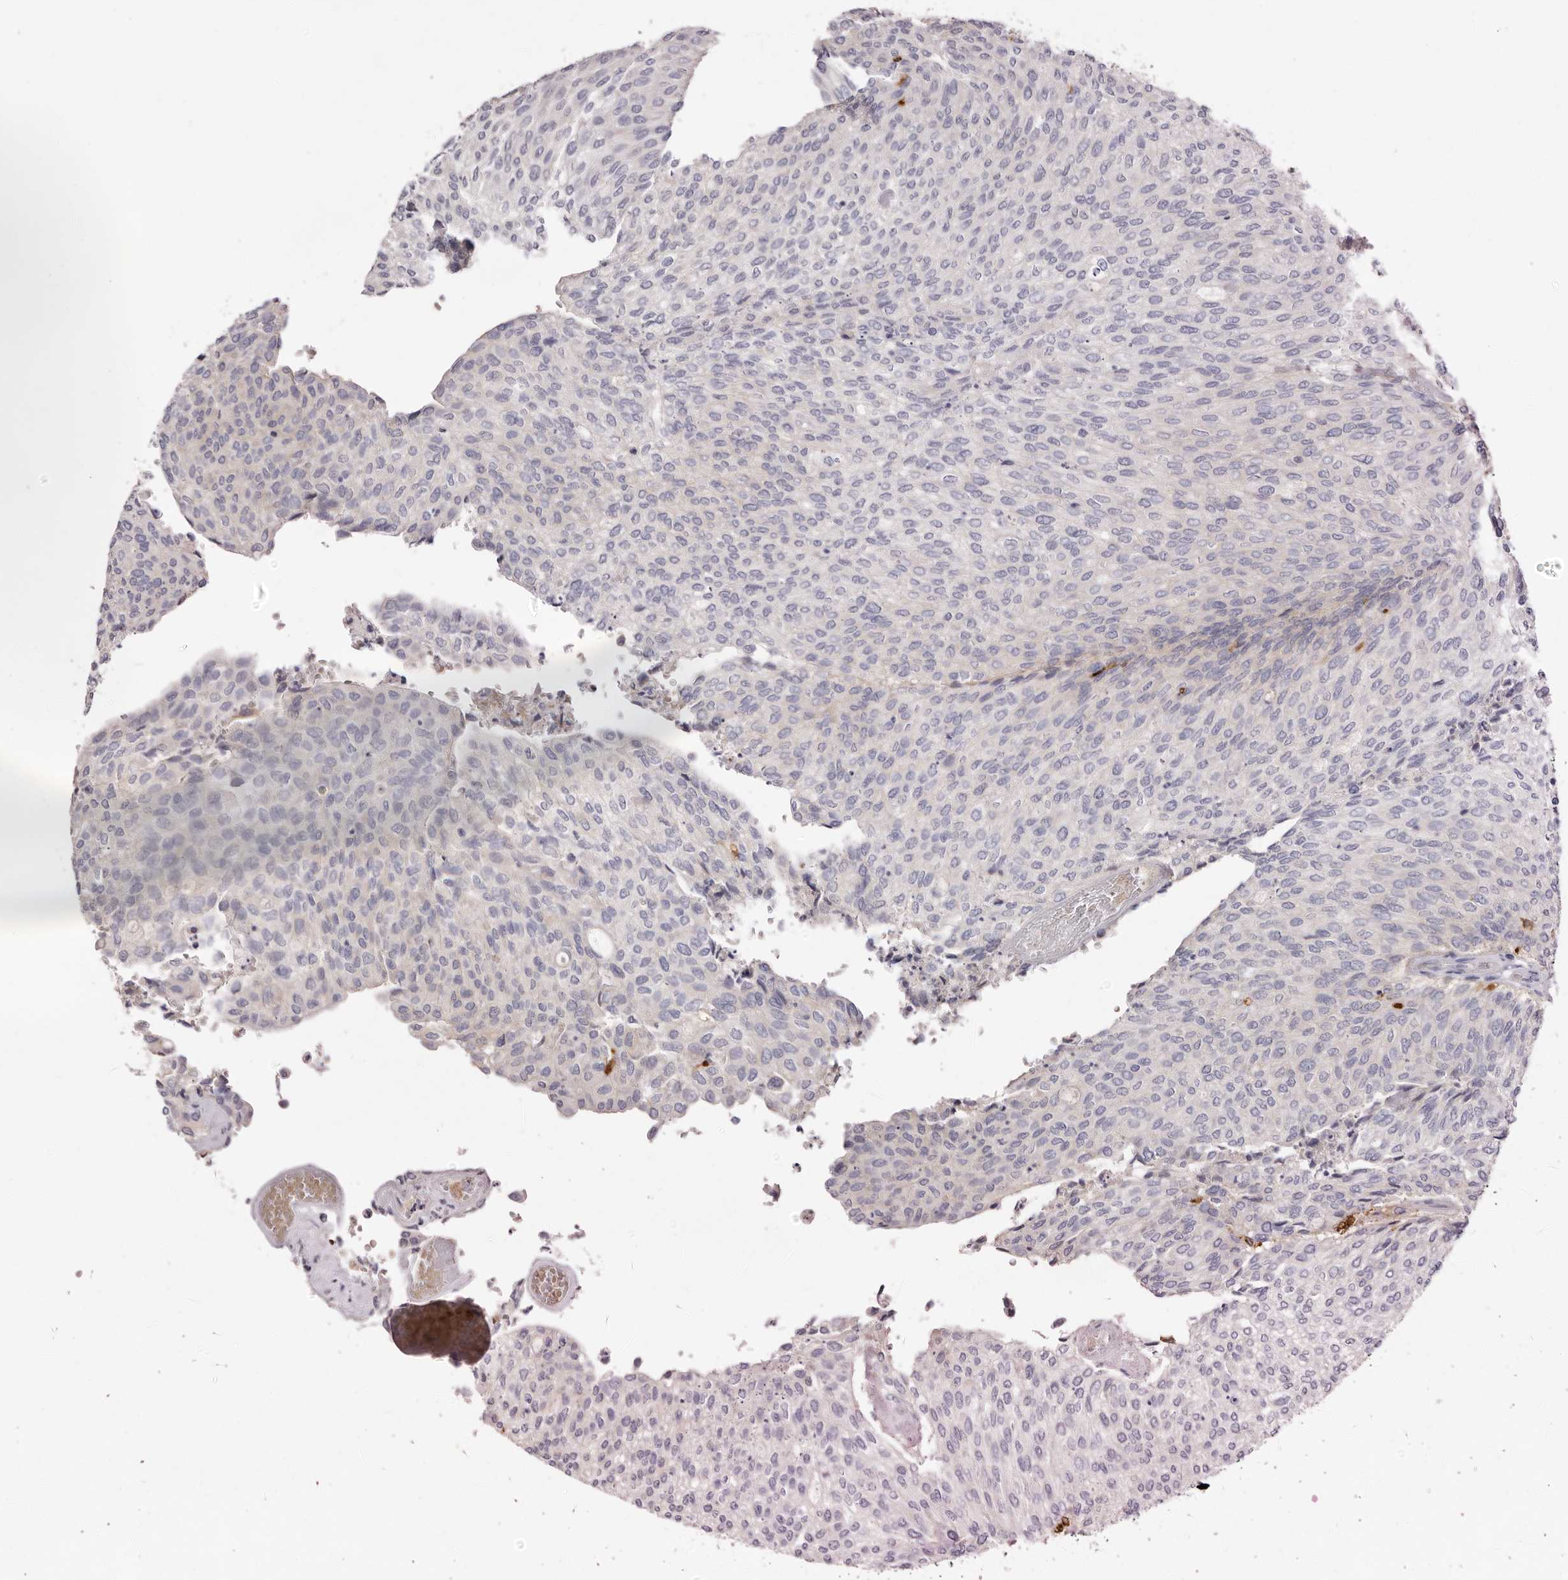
{"staining": {"intensity": "negative", "quantity": "none", "location": "none"}, "tissue": "urothelial cancer", "cell_type": "Tumor cells", "image_type": "cancer", "snomed": [{"axis": "morphology", "description": "Urothelial carcinoma, Low grade"}, {"axis": "topography", "description": "Urinary bladder"}], "caption": "A high-resolution photomicrograph shows immunohistochemistry (IHC) staining of urothelial carcinoma (low-grade), which shows no significant staining in tumor cells.", "gene": "S1PR5", "patient": {"sex": "female", "age": 79}}